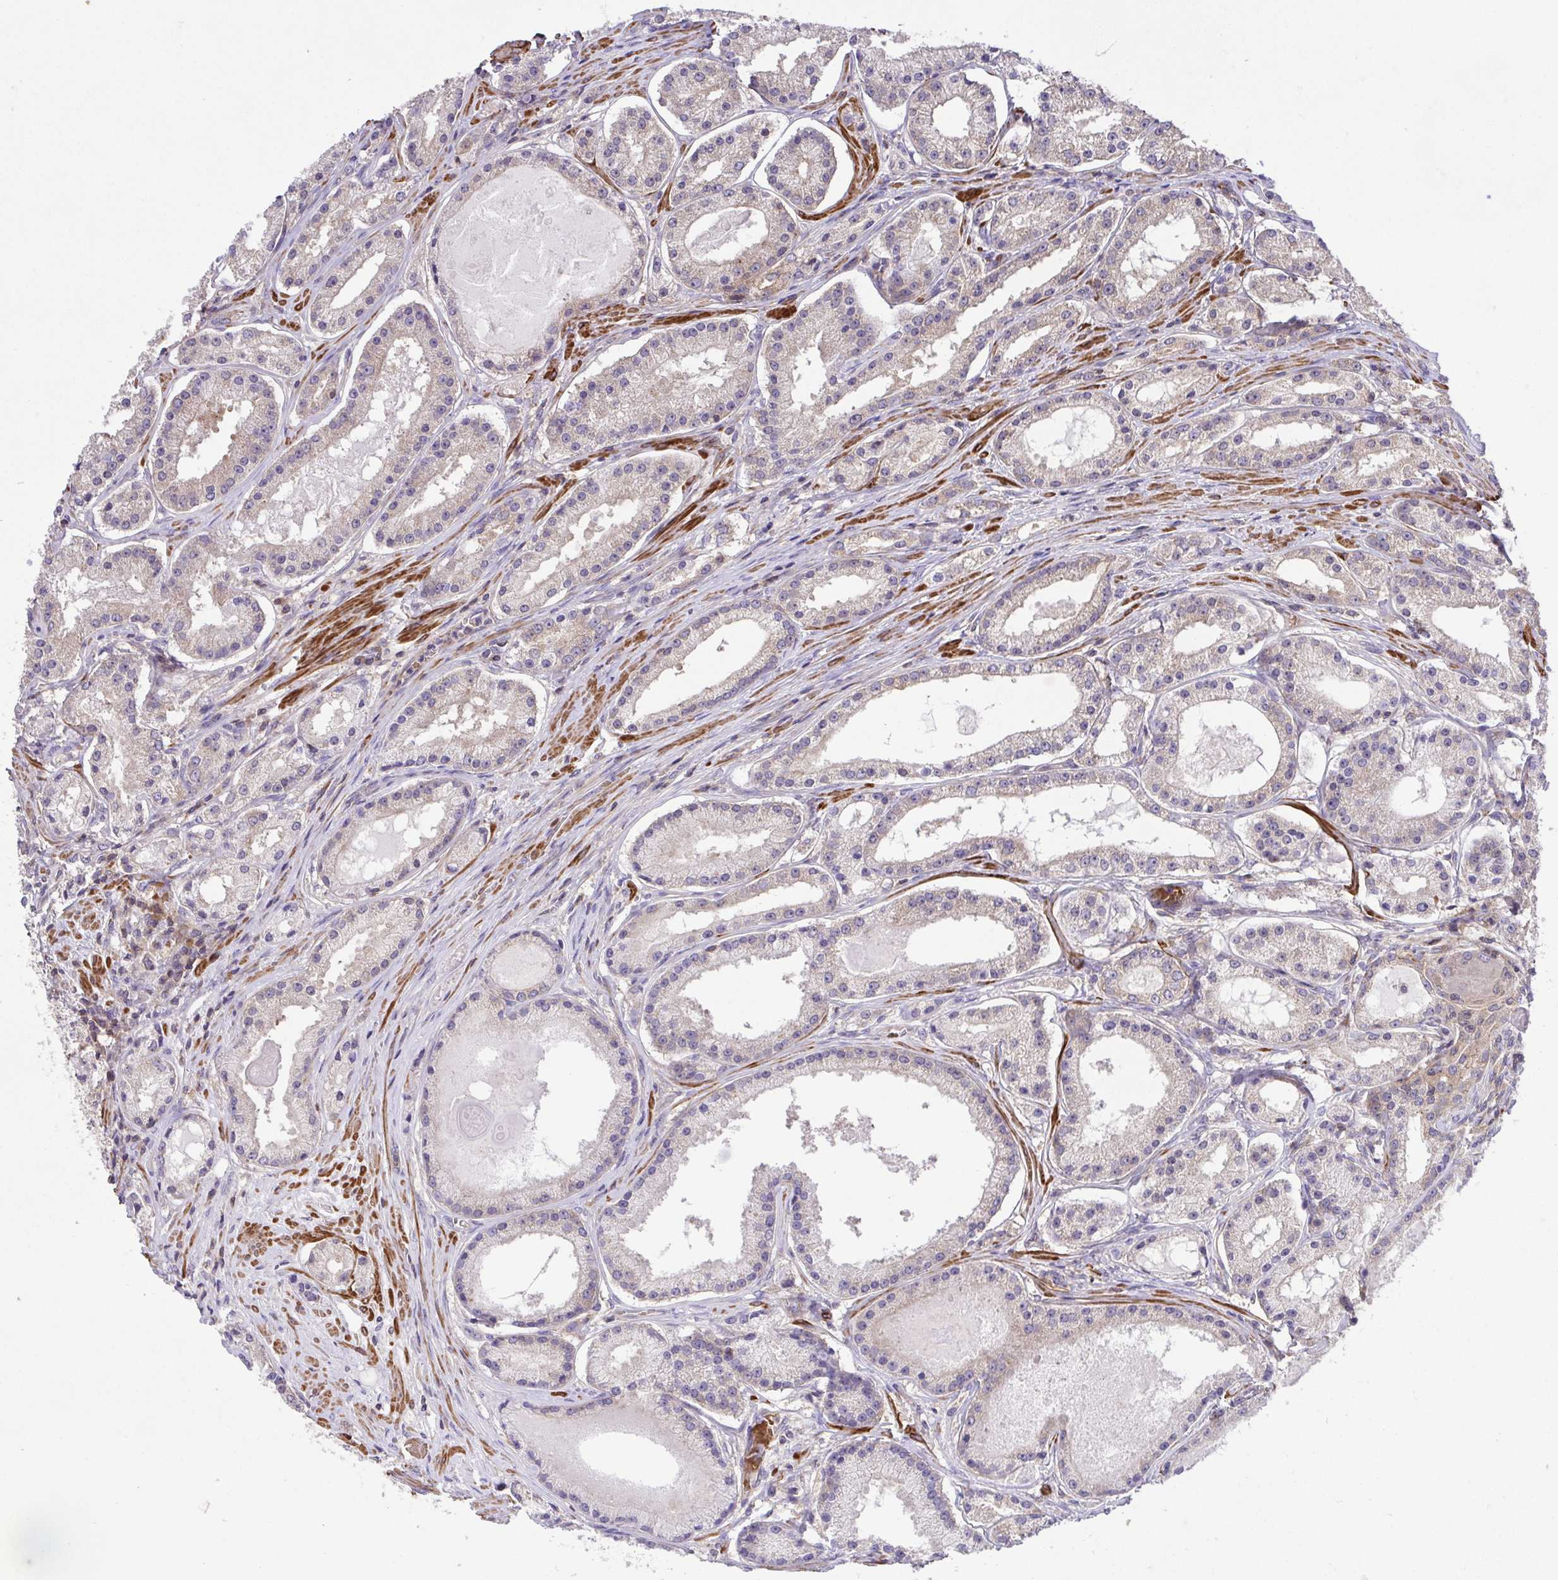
{"staining": {"intensity": "negative", "quantity": "none", "location": "none"}, "tissue": "prostate cancer", "cell_type": "Tumor cells", "image_type": "cancer", "snomed": [{"axis": "morphology", "description": "Adenocarcinoma, Low grade"}, {"axis": "topography", "description": "Prostate"}], "caption": "Immunohistochemistry (IHC) histopathology image of neoplastic tissue: adenocarcinoma (low-grade) (prostate) stained with DAB (3,3'-diaminobenzidine) demonstrates no significant protein expression in tumor cells.", "gene": "IDE", "patient": {"sex": "male", "age": 57}}